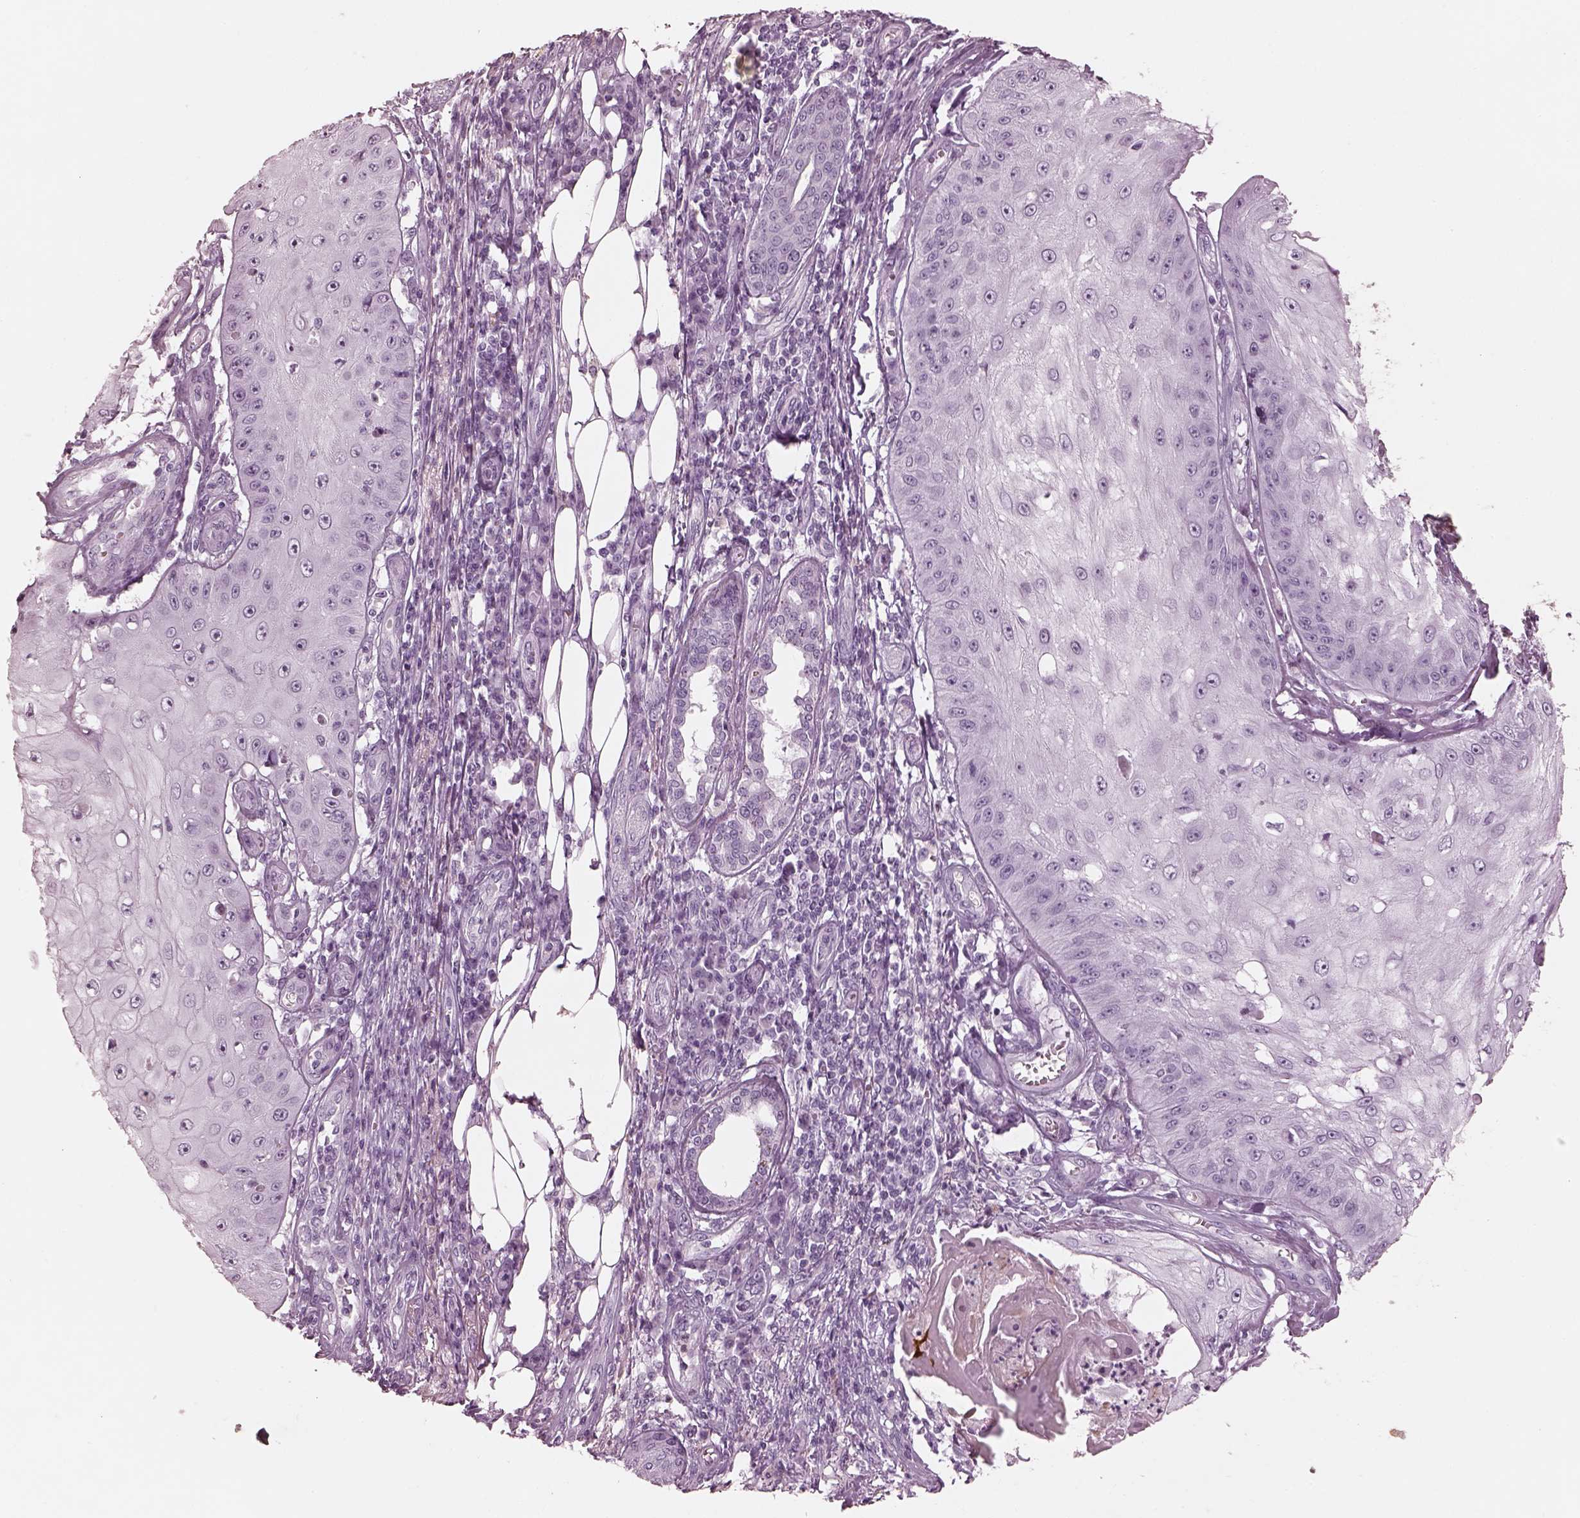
{"staining": {"intensity": "negative", "quantity": "none", "location": "none"}, "tissue": "skin cancer", "cell_type": "Tumor cells", "image_type": "cancer", "snomed": [{"axis": "morphology", "description": "Squamous cell carcinoma, NOS"}, {"axis": "topography", "description": "Skin"}], "caption": "An immunohistochemistry micrograph of skin squamous cell carcinoma is shown. There is no staining in tumor cells of skin squamous cell carcinoma.", "gene": "OPN4", "patient": {"sex": "male", "age": 70}}